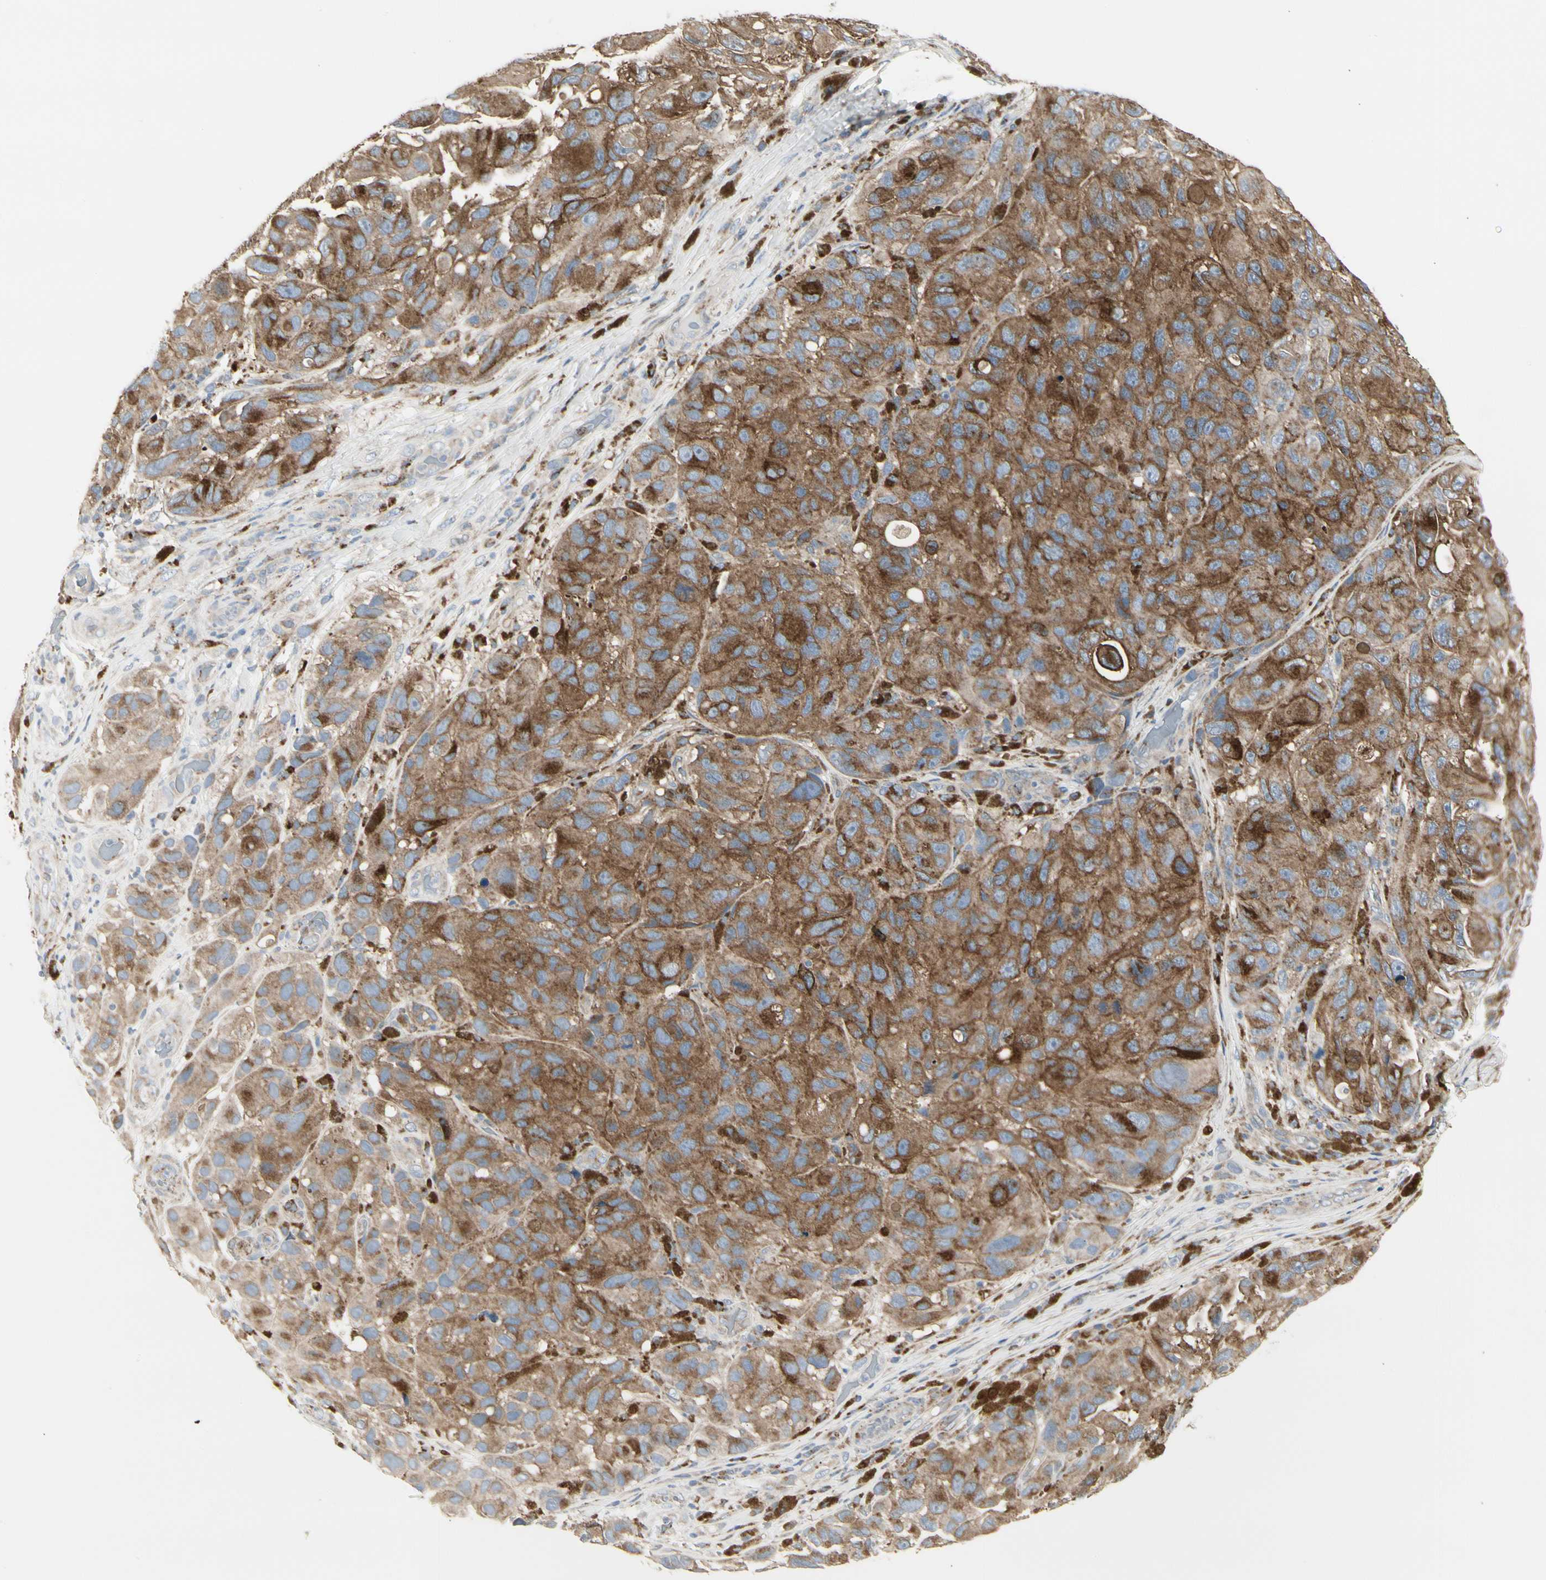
{"staining": {"intensity": "moderate", "quantity": ">75%", "location": "cytoplasmic/membranous"}, "tissue": "melanoma", "cell_type": "Tumor cells", "image_type": "cancer", "snomed": [{"axis": "morphology", "description": "Malignant melanoma, NOS"}, {"axis": "topography", "description": "Skin"}], "caption": "Tumor cells demonstrate medium levels of moderate cytoplasmic/membranous positivity in about >75% of cells in malignant melanoma.", "gene": "ATP6V1B2", "patient": {"sex": "female", "age": 73}}